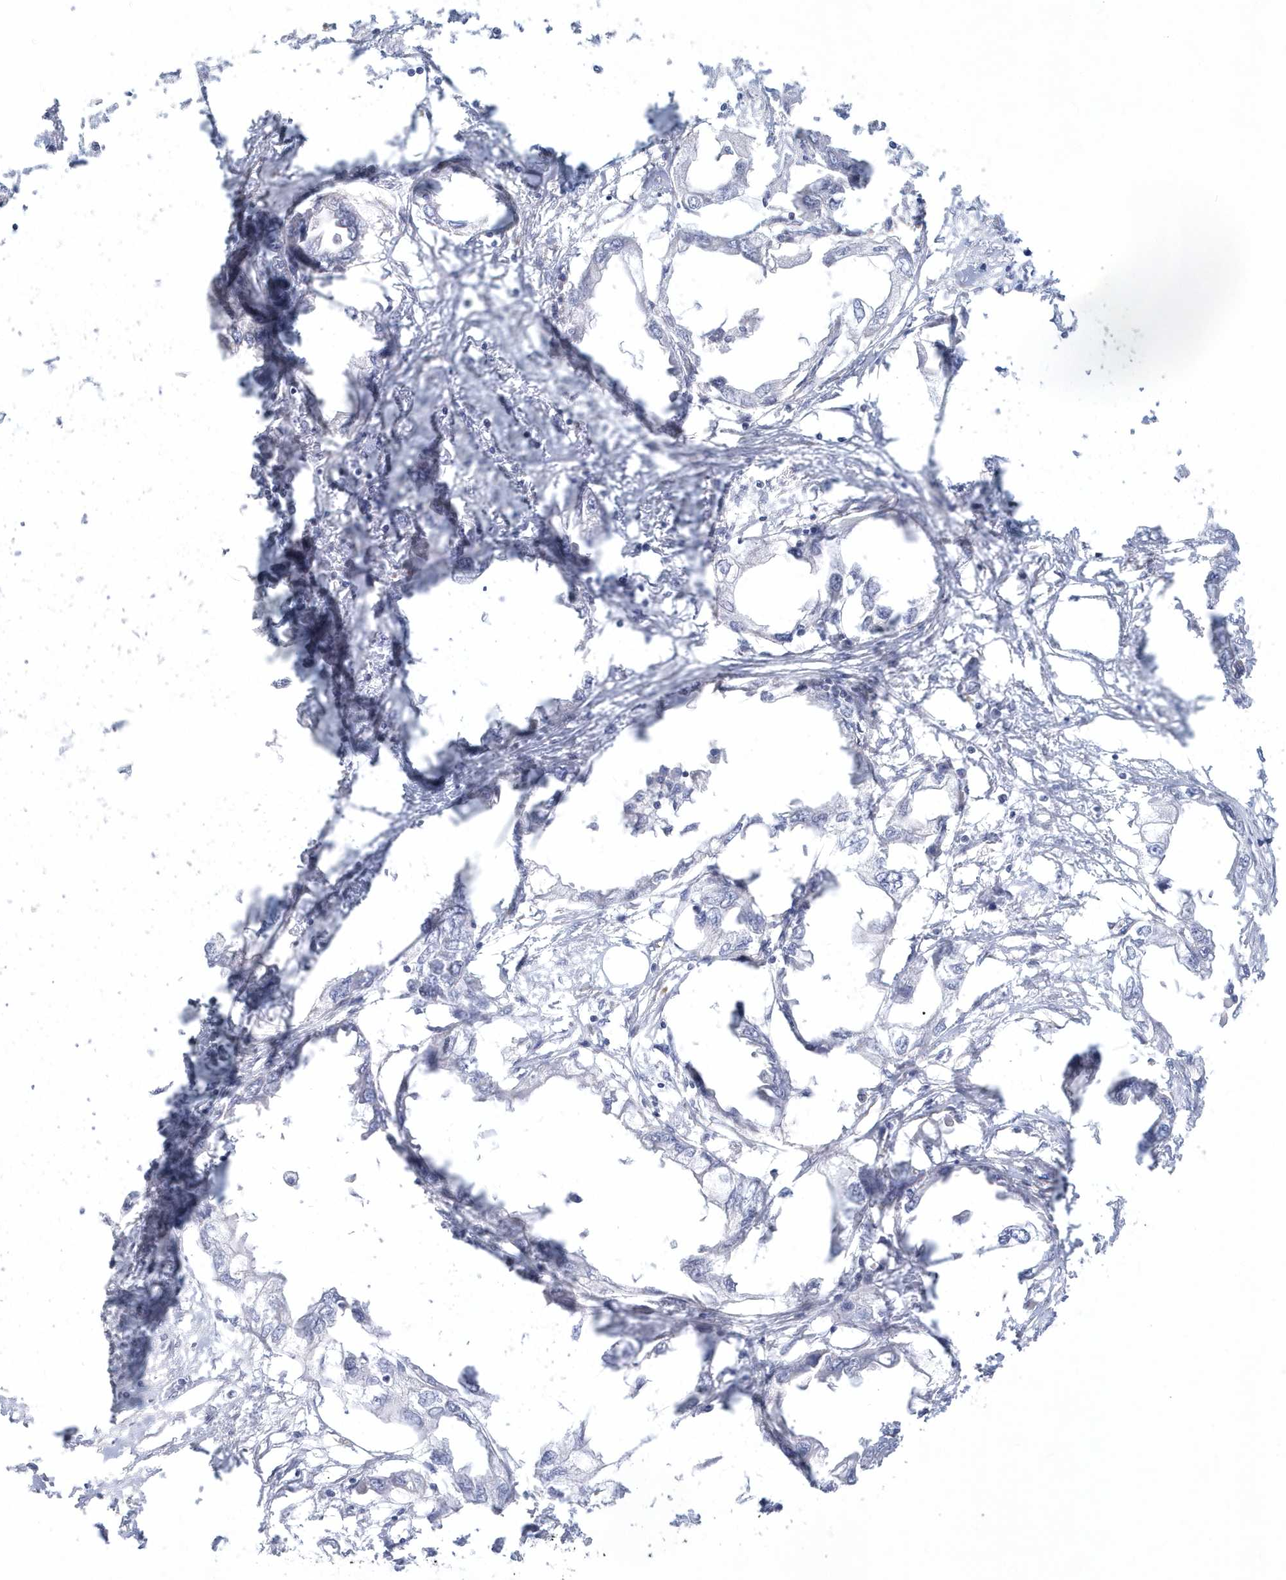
{"staining": {"intensity": "negative", "quantity": "none", "location": "none"}, "tissue": "endometrial cancer", "cell_type": "Tumor cells", "image_type": "cancer", "snomed": [{"axis": "morphology", "description": "Adenocarcinoma, NOS"}, {"axis": "morphology", "description": "Adenocarcinoma, metastatic, NOS"}, {"axis": "topography", "description": "Adipose tissue"}, {"axis": "topography", "description": "Endometrium"}], "caption": "Image shows no protein expression in tumor cells of metastatic adenocarcinoma (endometrial) tissue.", "gene": "WDR27", "patient": {"sex": "female", "age": 67}}